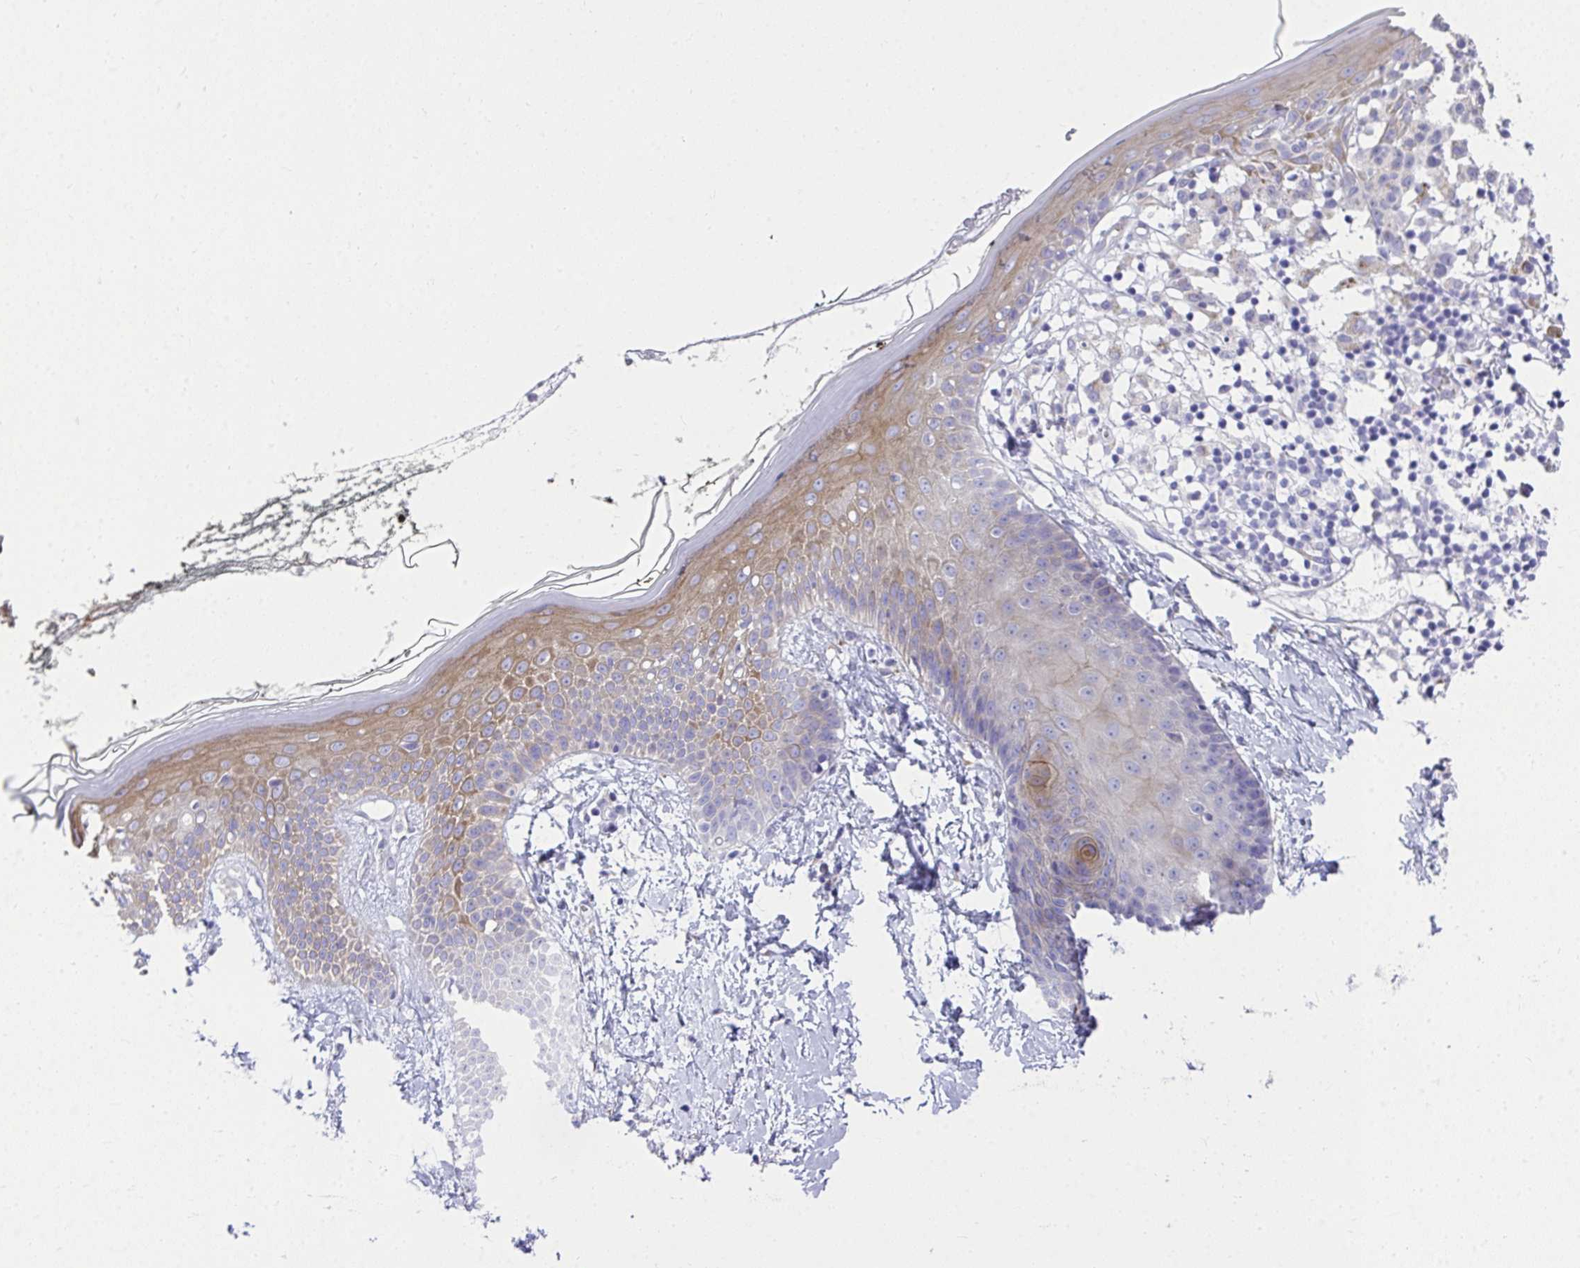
{"staining": {"intensity": "negative", "quantity": "none", "location": "none"}, "tissue": "skin", "cell_type": "Fibroblasts", "image_type": "normal", "snomed": [{"axis": "morphology", "description": "Normal tissue, NOS"}, {"axis": "topography", "description": "Skin"}], "caption": "Immunohistochemistry (IHC) photomicrograph of normal skin stained for a protein (brown), which reveals no positivity in fibroblasts.", "gene": "ADRA2C", "patient": {"sex": "female", "age": 34}}